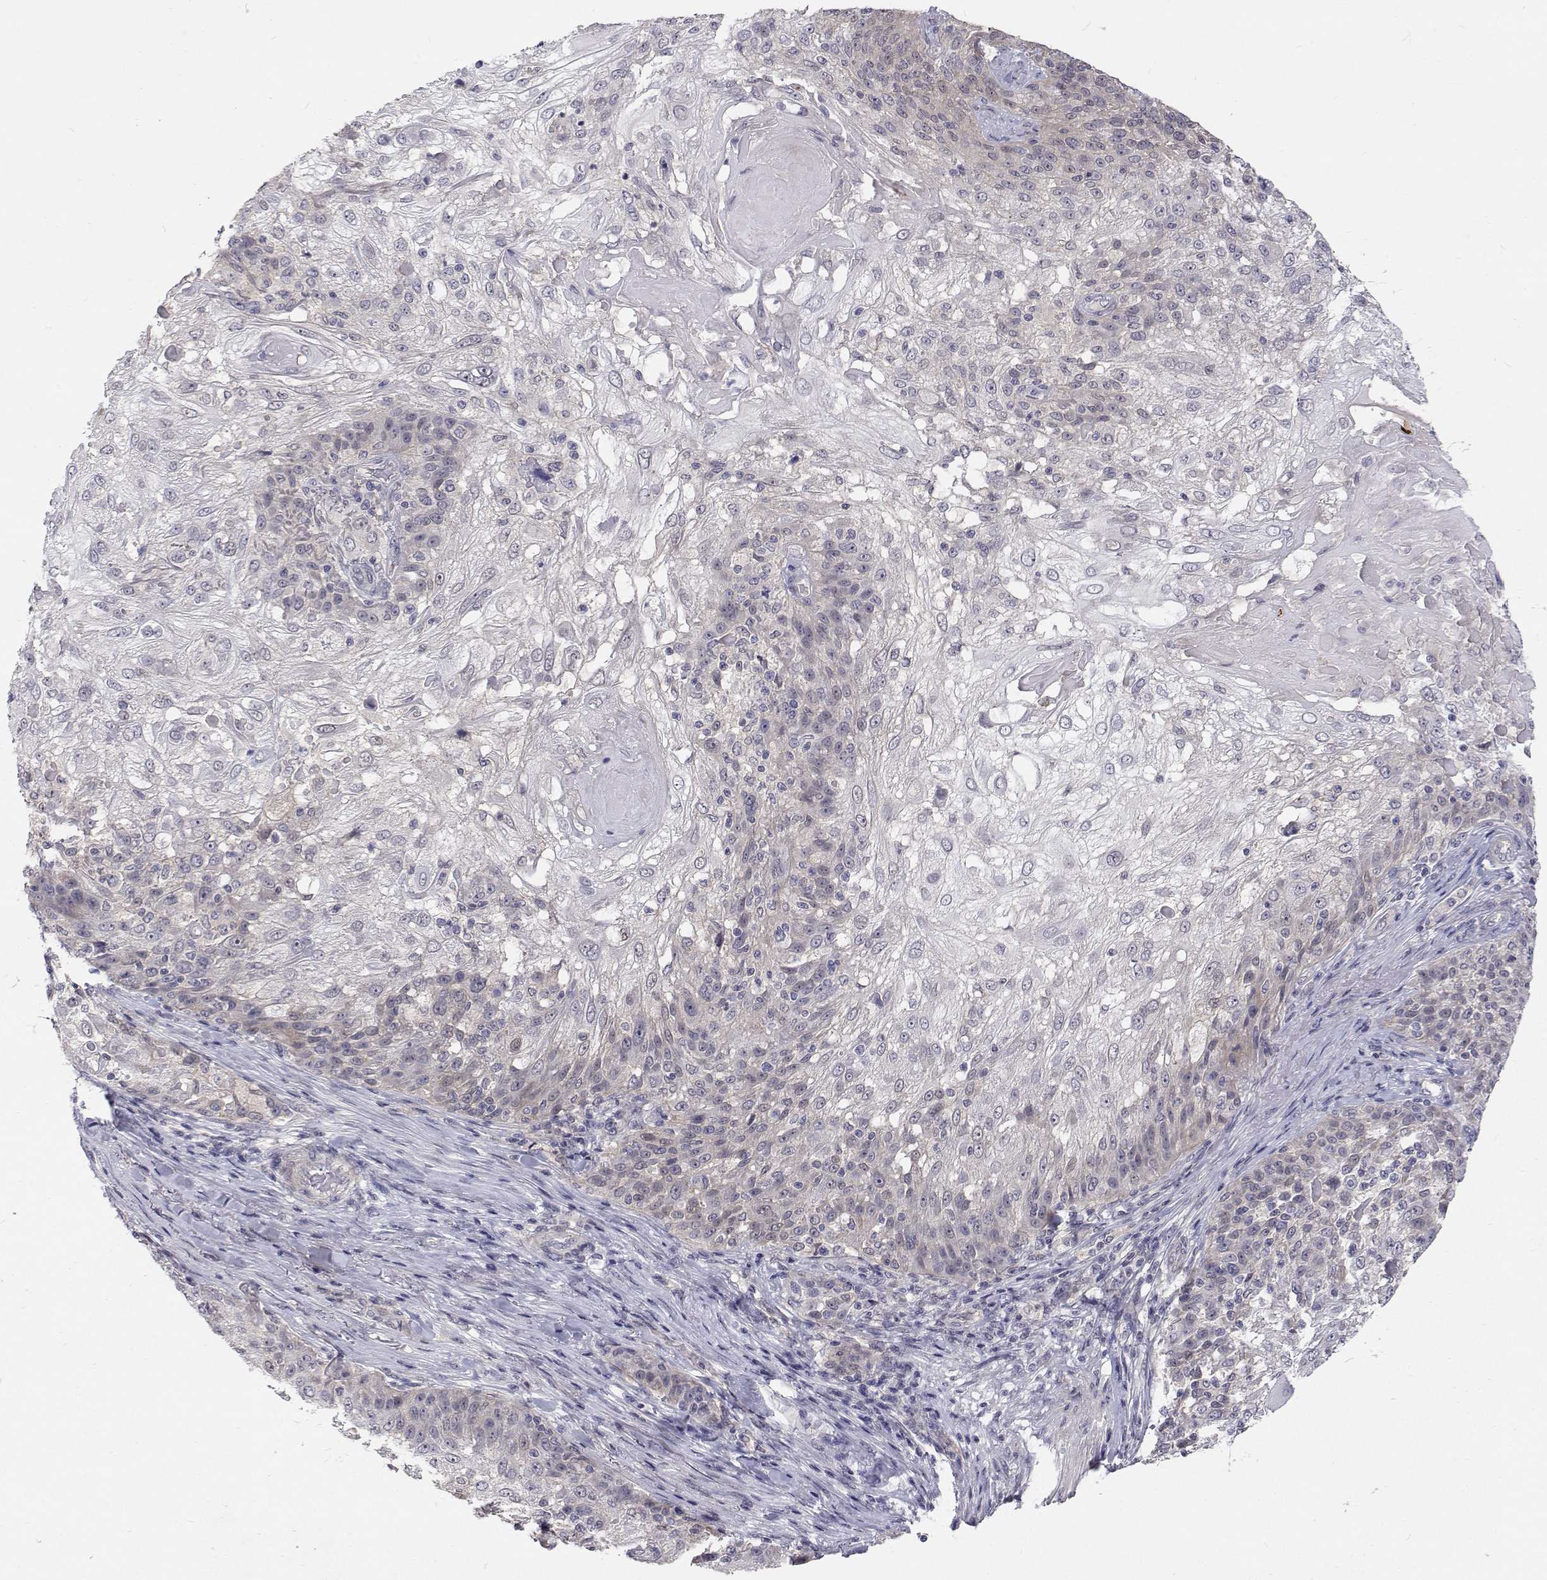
{"staining": {"intensity": "negative", "quantity": "none", "location": "none"}, "tissue": "skin cancer", "cell_type": "Tumor cells", "image_type": "cancer", "snomed": [{"axis": "morphology", "description": "Normal tissue, NOS"}, {"axis": "morphology", "description": "Squamous cell carcinoma, NOS"}, {"axis": "topography", "description": "Skin"}], "caption": "IHC of human skin cancer reveals no staining in tumor cells.", "gene": "MYPN", "patient": {"sex": "female", "age": 83}}